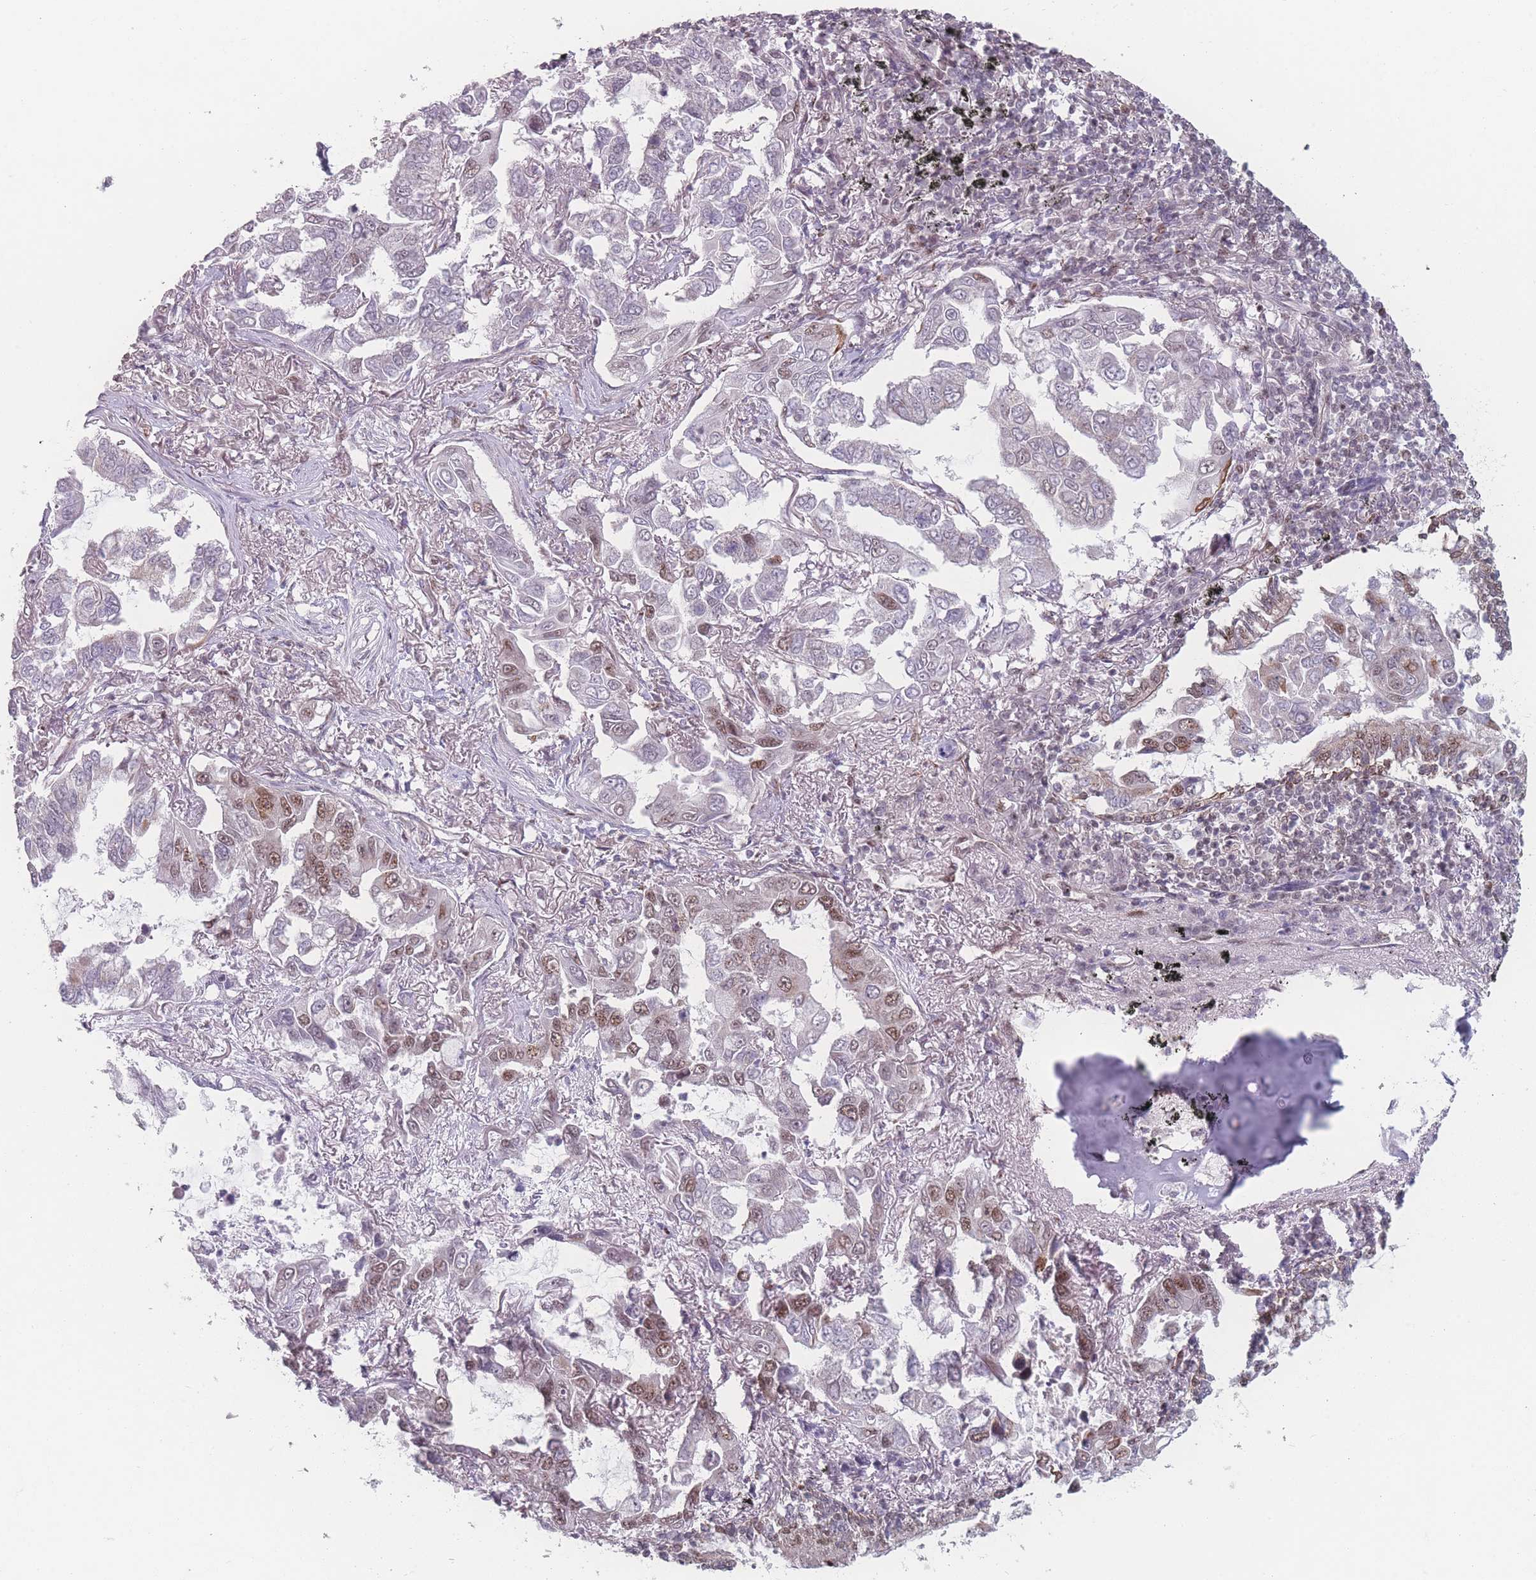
{"staining": {"intensity": "moderate", "quantity": "<25%", "location": "nuclear"}, "tissue": "lung cancer", "cell_type": "Tumor cells", "image_type": "cancer", "snomed": [{"axis": "morphology", "description": "Adenocarcinoma, NOS"}, {"axis": "topography", "description": "Lung"}], "caption": "Immunohistochemistry of human lung adenocarcinoma exhibits low levels of moderate nuclear expression in about <25% of tumor cells.", "gene": "ZC3H14", "patient": {"sex": "male", "age": 64}}